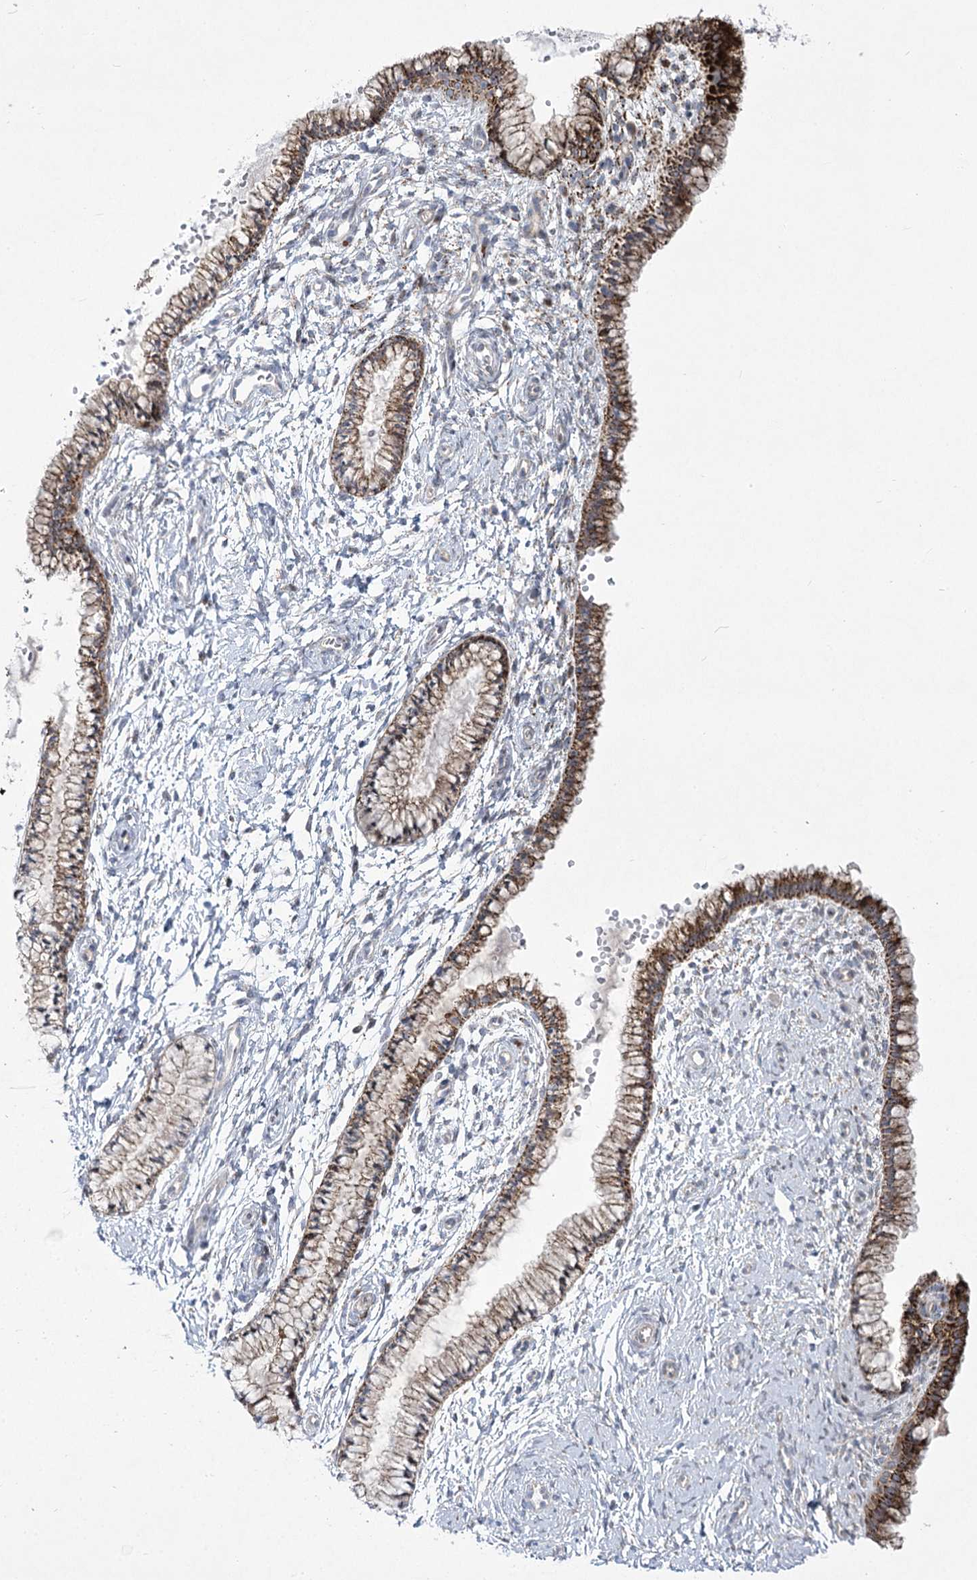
{"staining": {"intensity": "strong", "quantity": "25%-75%", "location": "cytoplasmic/membranous"}, "tissue": "cervix", "cell_type": "Glandular cells", "image_type": "normal", "snomed": [{"axis": "morphology", "description": "Normal tissue, NOS"}, {"axis": "topography", "description": "Cervix"}], "caption": "A high amount of strong cytoplasmic/membranous positivity is present in about 25%-75% of glandular cells in normal cervix. (Brightfield microscopy of DAB IHC at high magnification).", "gene": "CEP164", "patient": {"sex": "female", "age": 33}}